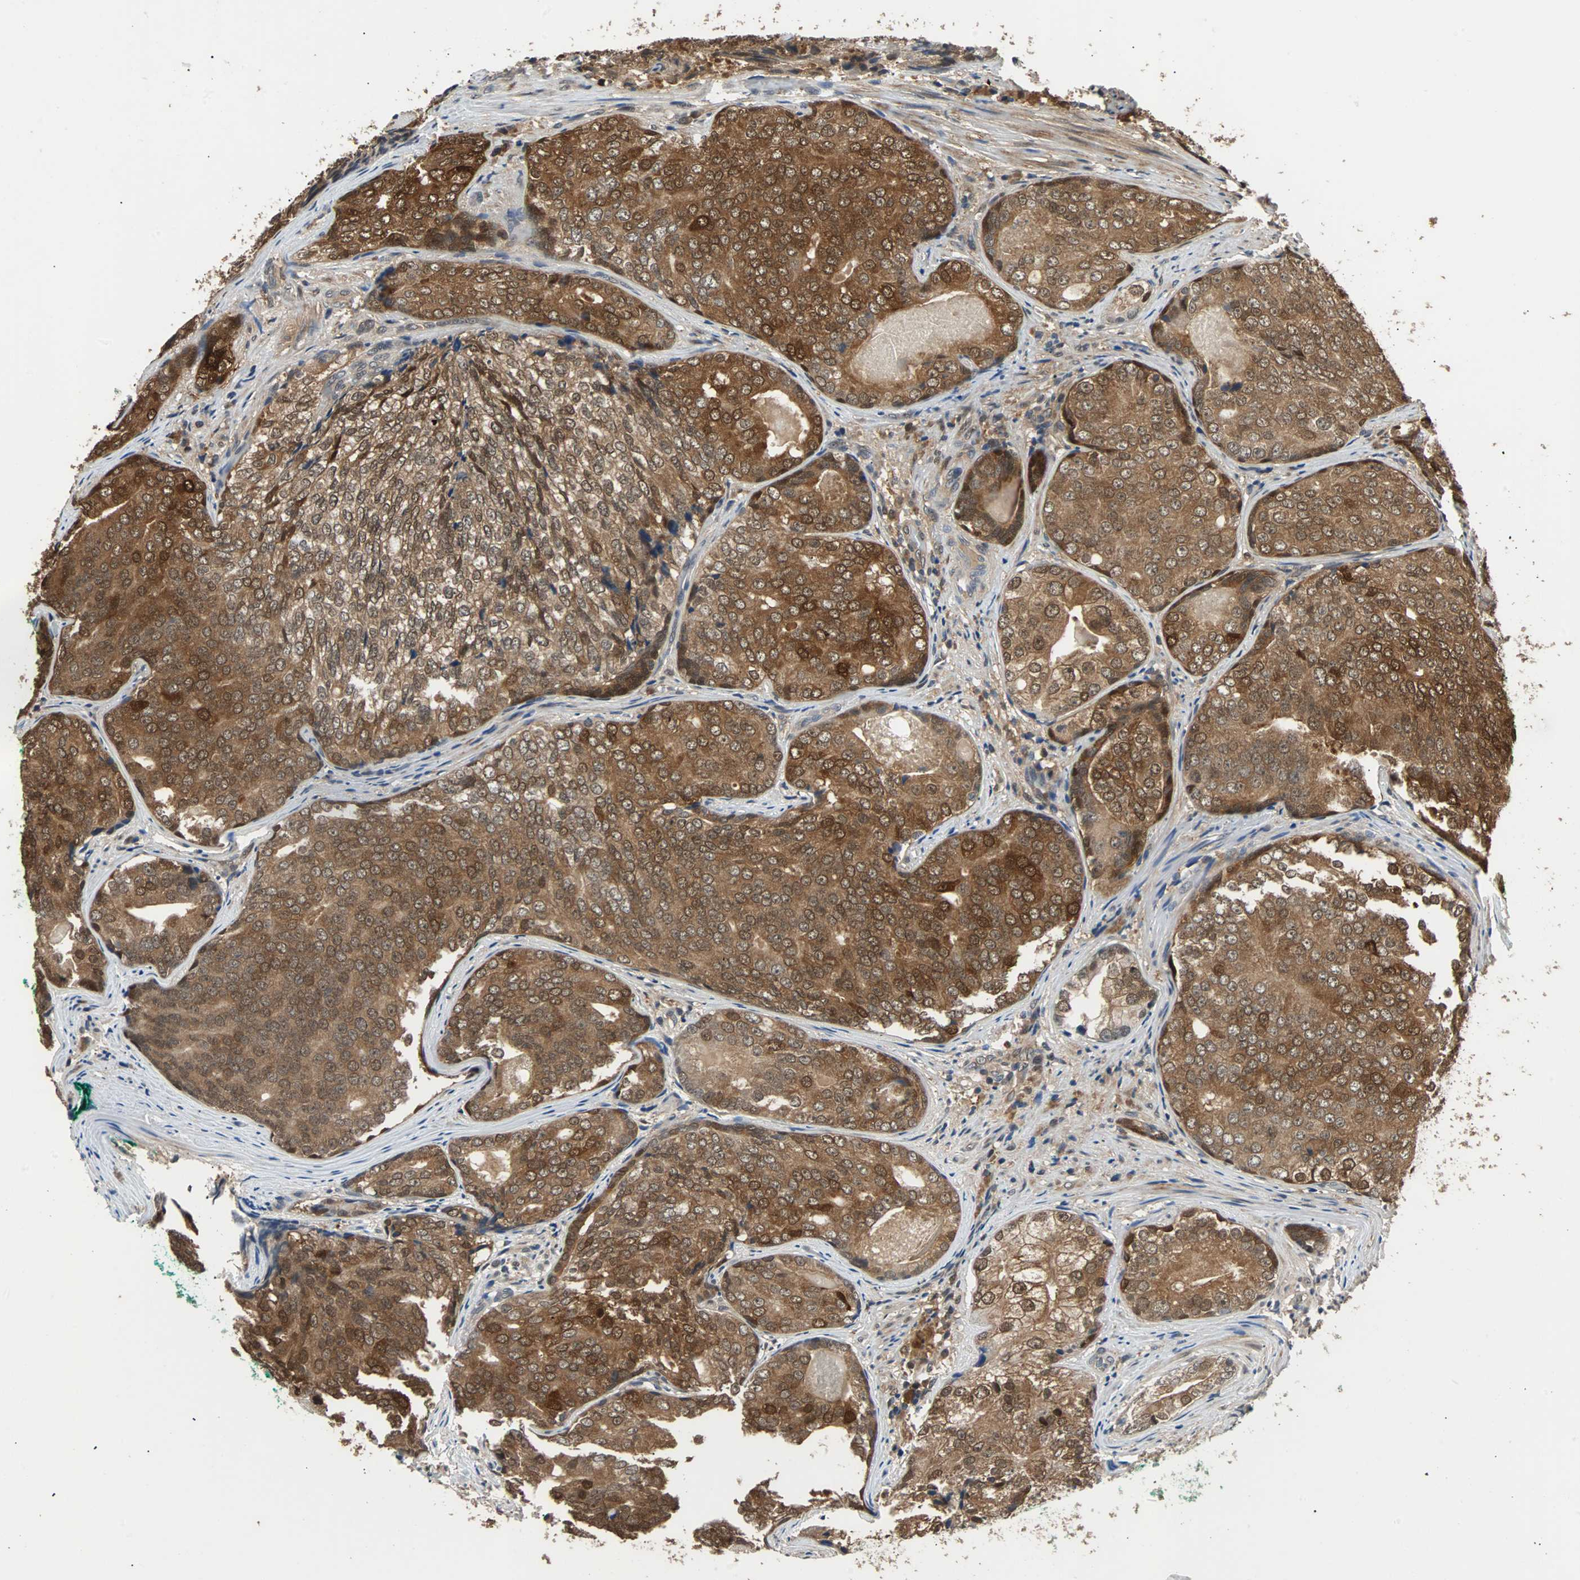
{"staining": {"intensity": "strong", "quantity": ">75%", "location": "cytoplasmic/membranous,nuclear"}, "tissue": "prostate cancer", "cell_type": "Tumor cells", "image_type": "cancer", "snomed": [{"axis": "morphology", "description": "Adenocarcinoma, High grade"}, {"axis": "topography", "description": "Prostate"}], "caption": "DAB immunohistochemical staining of human prostate cancer (adenocarcinoma (high-grade)) reveals strong cytoplasmic/membranous and nuclear protein staining in approximately >75% of tumor cells.", "gene": "PRDX6", "patient": {"sex": "male", "age": 66}}